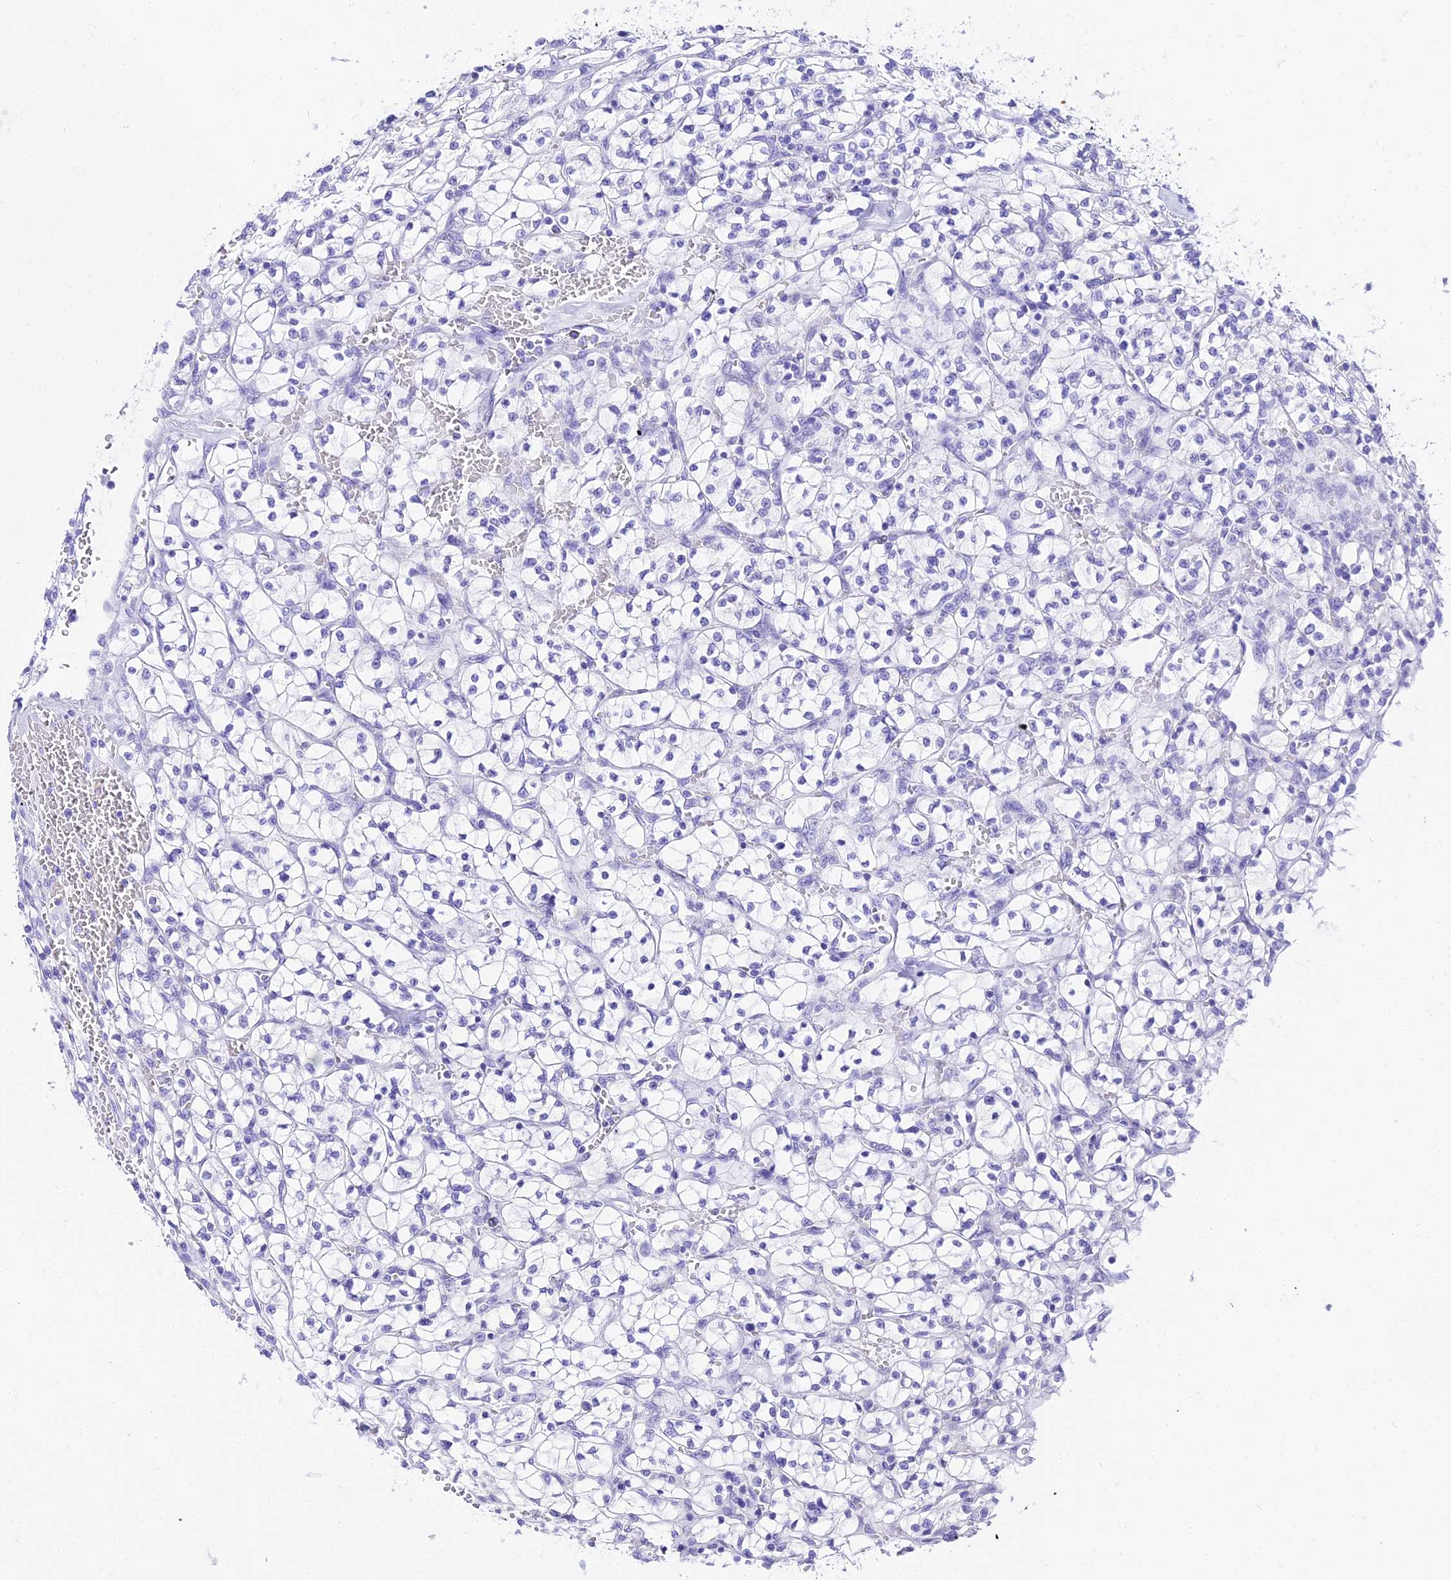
{"staining": {"intensity": "negative", "quantity": "none", "location": "none"}, "tissue": "renal cancer", "cell_type": "Tumor cells", "image_type": "cancer", "snomed": [{"axis": "morphology", "description": "Adenocarcinoma, NOS"}, {"axis": "topography", "description": "Kidney"}], "caption": "DAB immunohistochemical staining of adenocarcinoma (renal) displays no significant expression in tumor cells.", "gene": "TRMT44", "patient": {"sex": "female", "age": 64}}